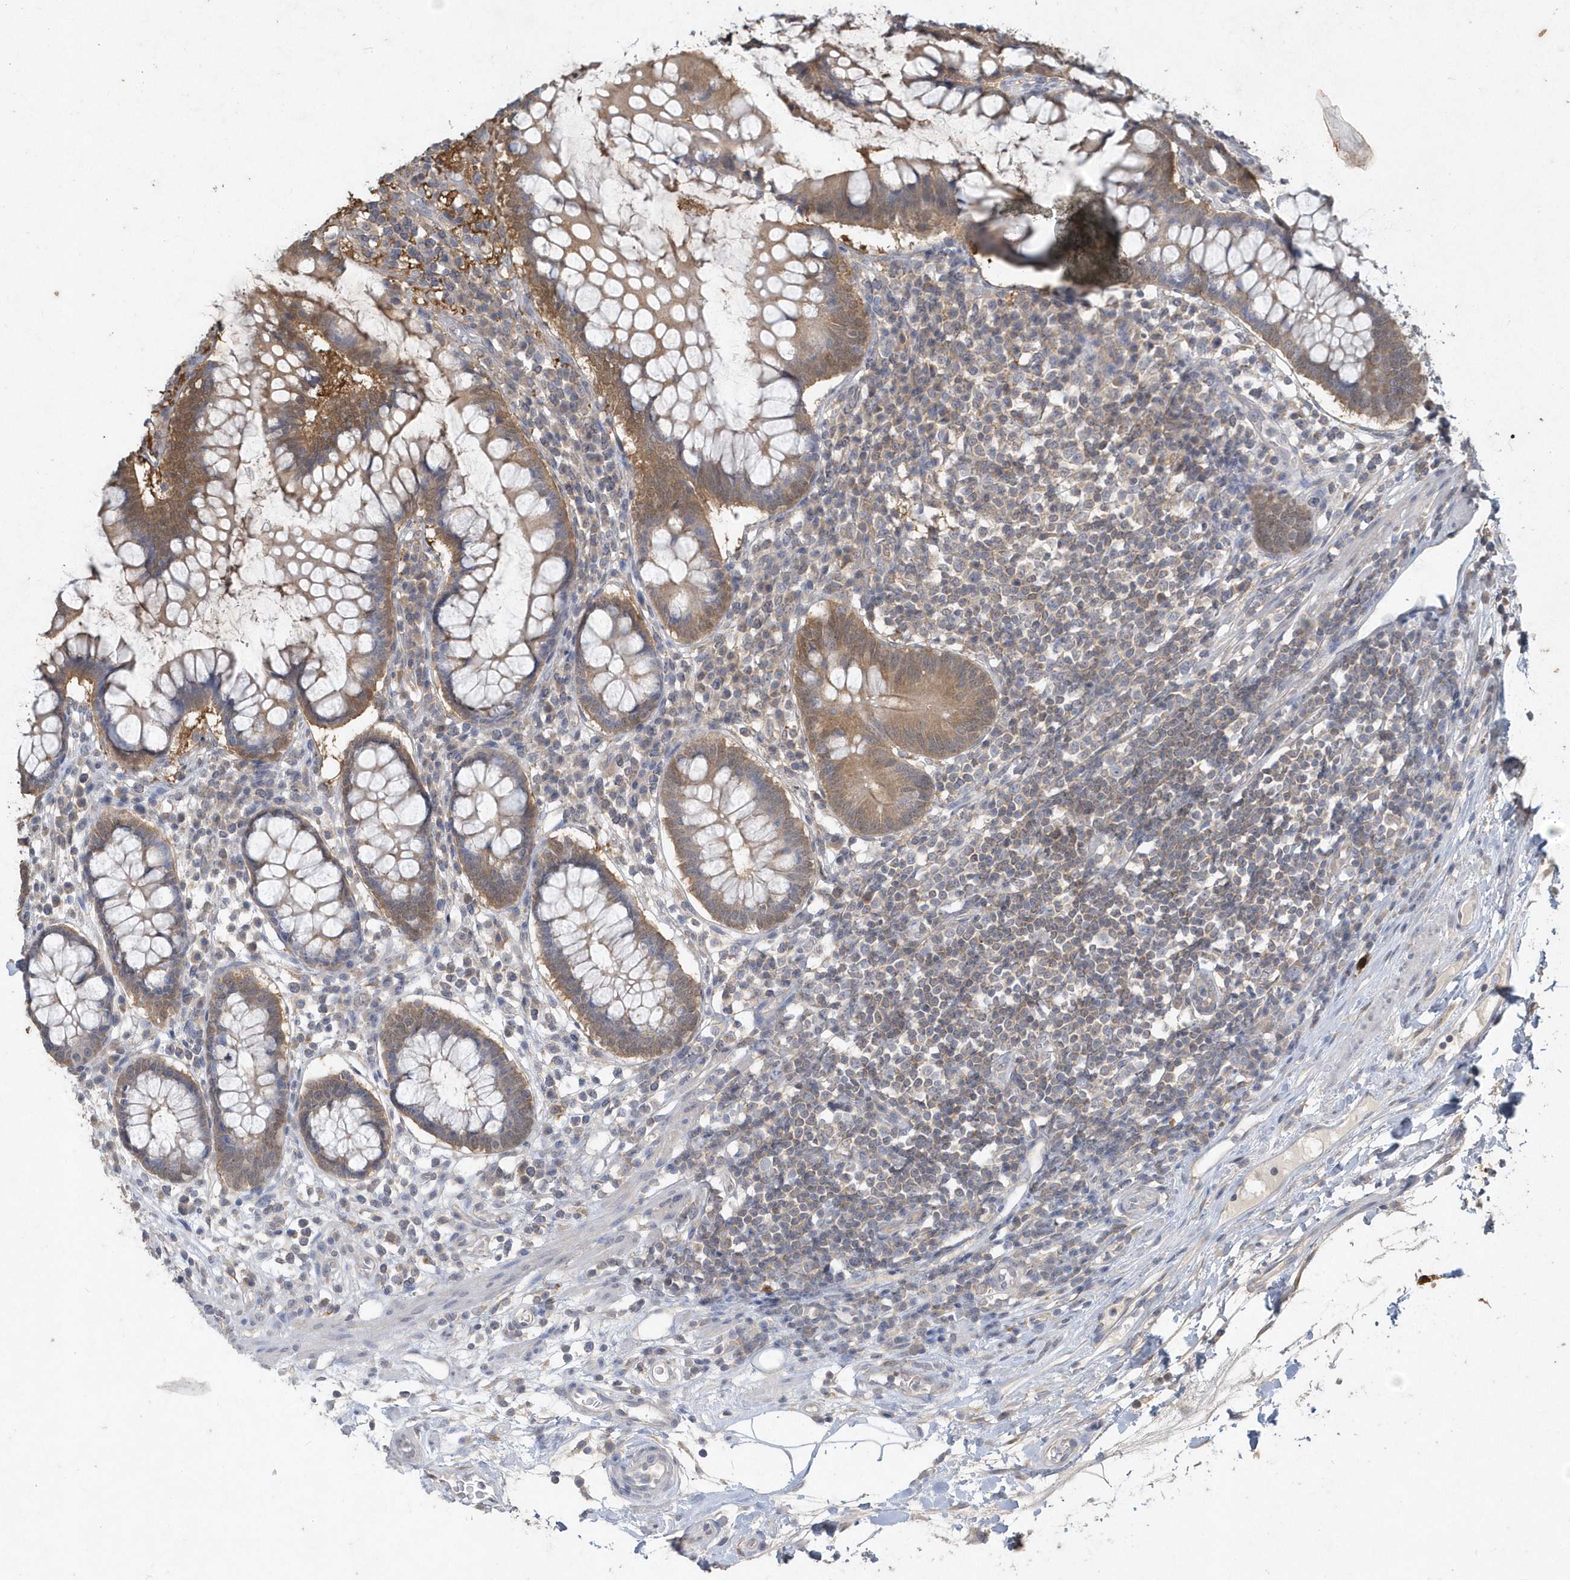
{"staining": {"intensity": "weak", "quantity": ">75%", "location": "cytoplasmic/membranous"}, "tissue": "colon", "cell_type": "Endothelial cells", "image_type": "normal", "snomed": [{"axis": "morphology", "description": "Normal tissue, NOS"}, {"axis": "topography", "description": "Colon"}], "caption": "High-power microscopy captured an immunohistochemistry (IHC) histopathology image of benign colon, revealing weak cytoplasmic/membranous expression in approximately >75% of endothelial cells.", "gene": "AKR7A2", "patient": {"sex": "female", "age": 79}}